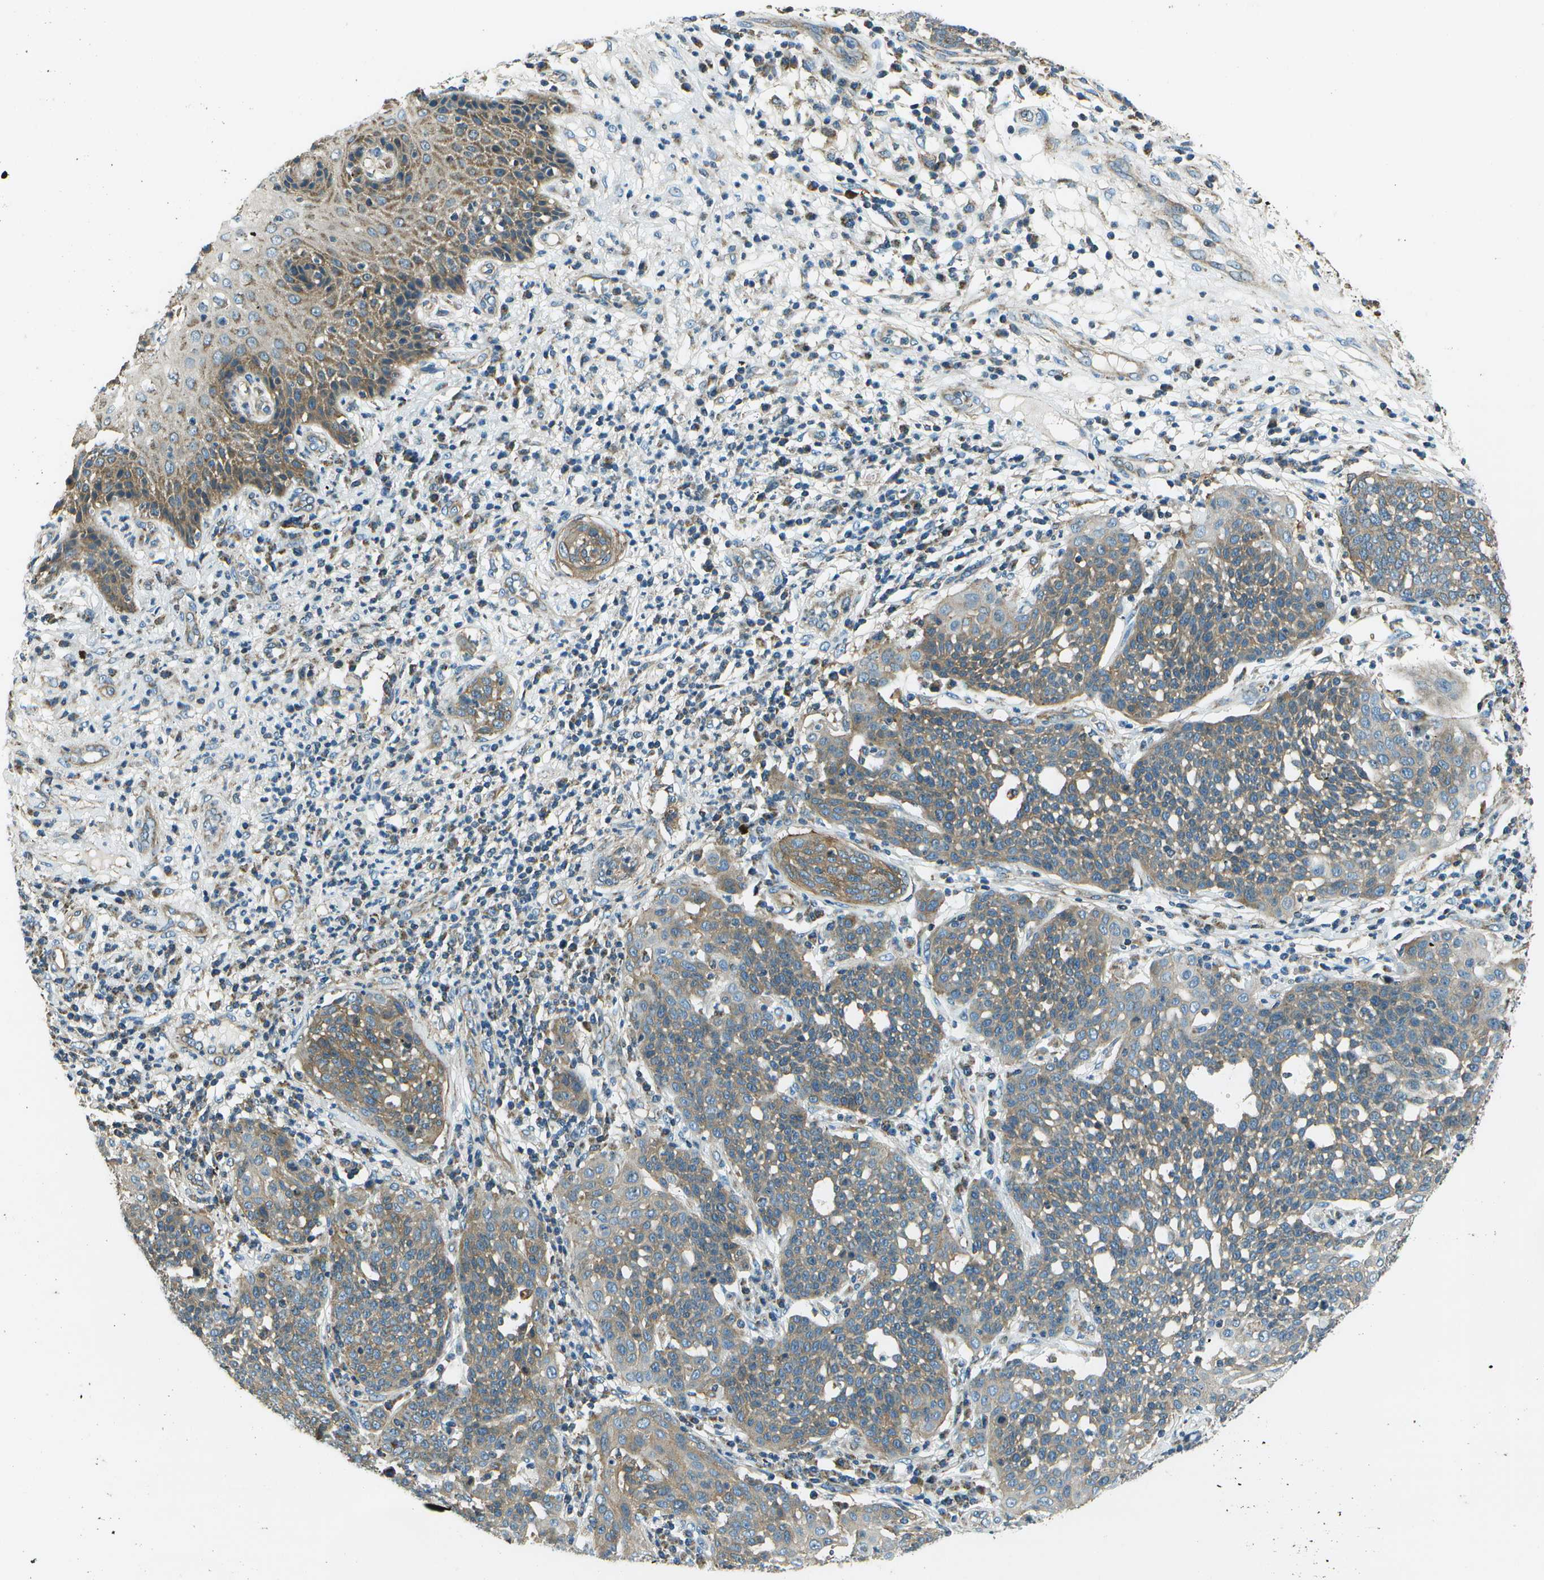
{"staining": {"intensity": "weak", "quantity": ">75%", "location": "cytoplasmic/membranous"}, "tissue": "cervical cancer", "cell_type": "Tumor cells", "image_type": "cancer", "snomed": [{"axis": "morphology", "description": "Squamous cell carcinoma, NOS"}, {"axis": "topography", "description": "Cervix"}], "caption": "IHC (DAB (3,3'-diaminobenzidine)) staining of human cervical cancer displays weak cytoplasmic/membranous protein staining in about >75% of tumor cells. The protein is shown in brown color, while the nuclei are stained blue.", "gene": "TMEM51", "patient": {"sex": "female", "age": 34}}